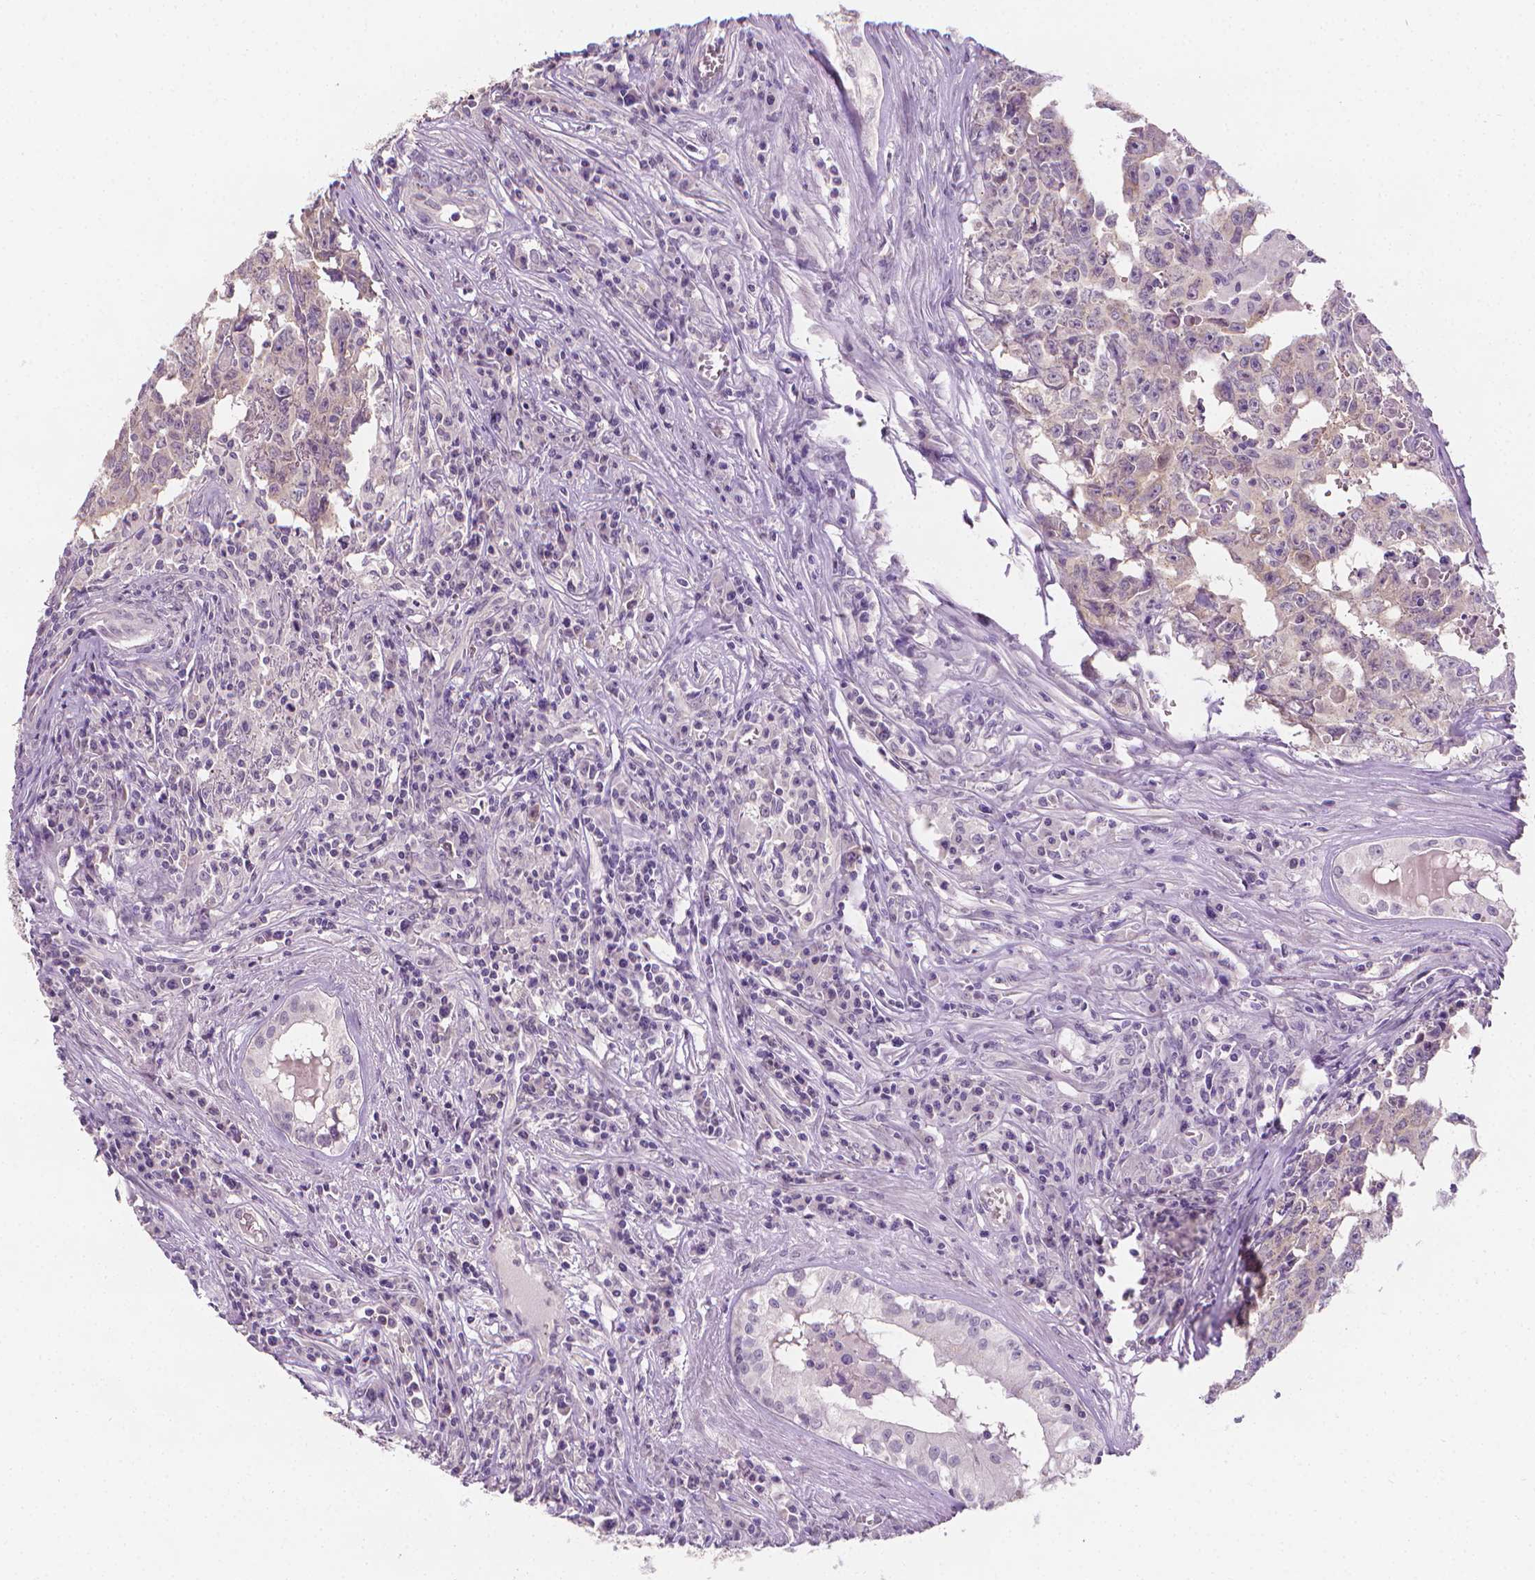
{"staining": {"intensity": "negative", "quantity": "none", "location": "none"}, "tissue": "testis cancer", "cell_type": "Tumor cells", "image_type": "cancer", "snomed": [{"axis": "morphology", "description": "Carcinoma, Embryonal, NOS"}, {"axis": "topography", "description": "Testis"}], "caption": "Histopathology image shows no significant protein positivity in tumor cells of testis cancer.", "gene": "FASN", "patient": {"sex": "male", "age": 22}}